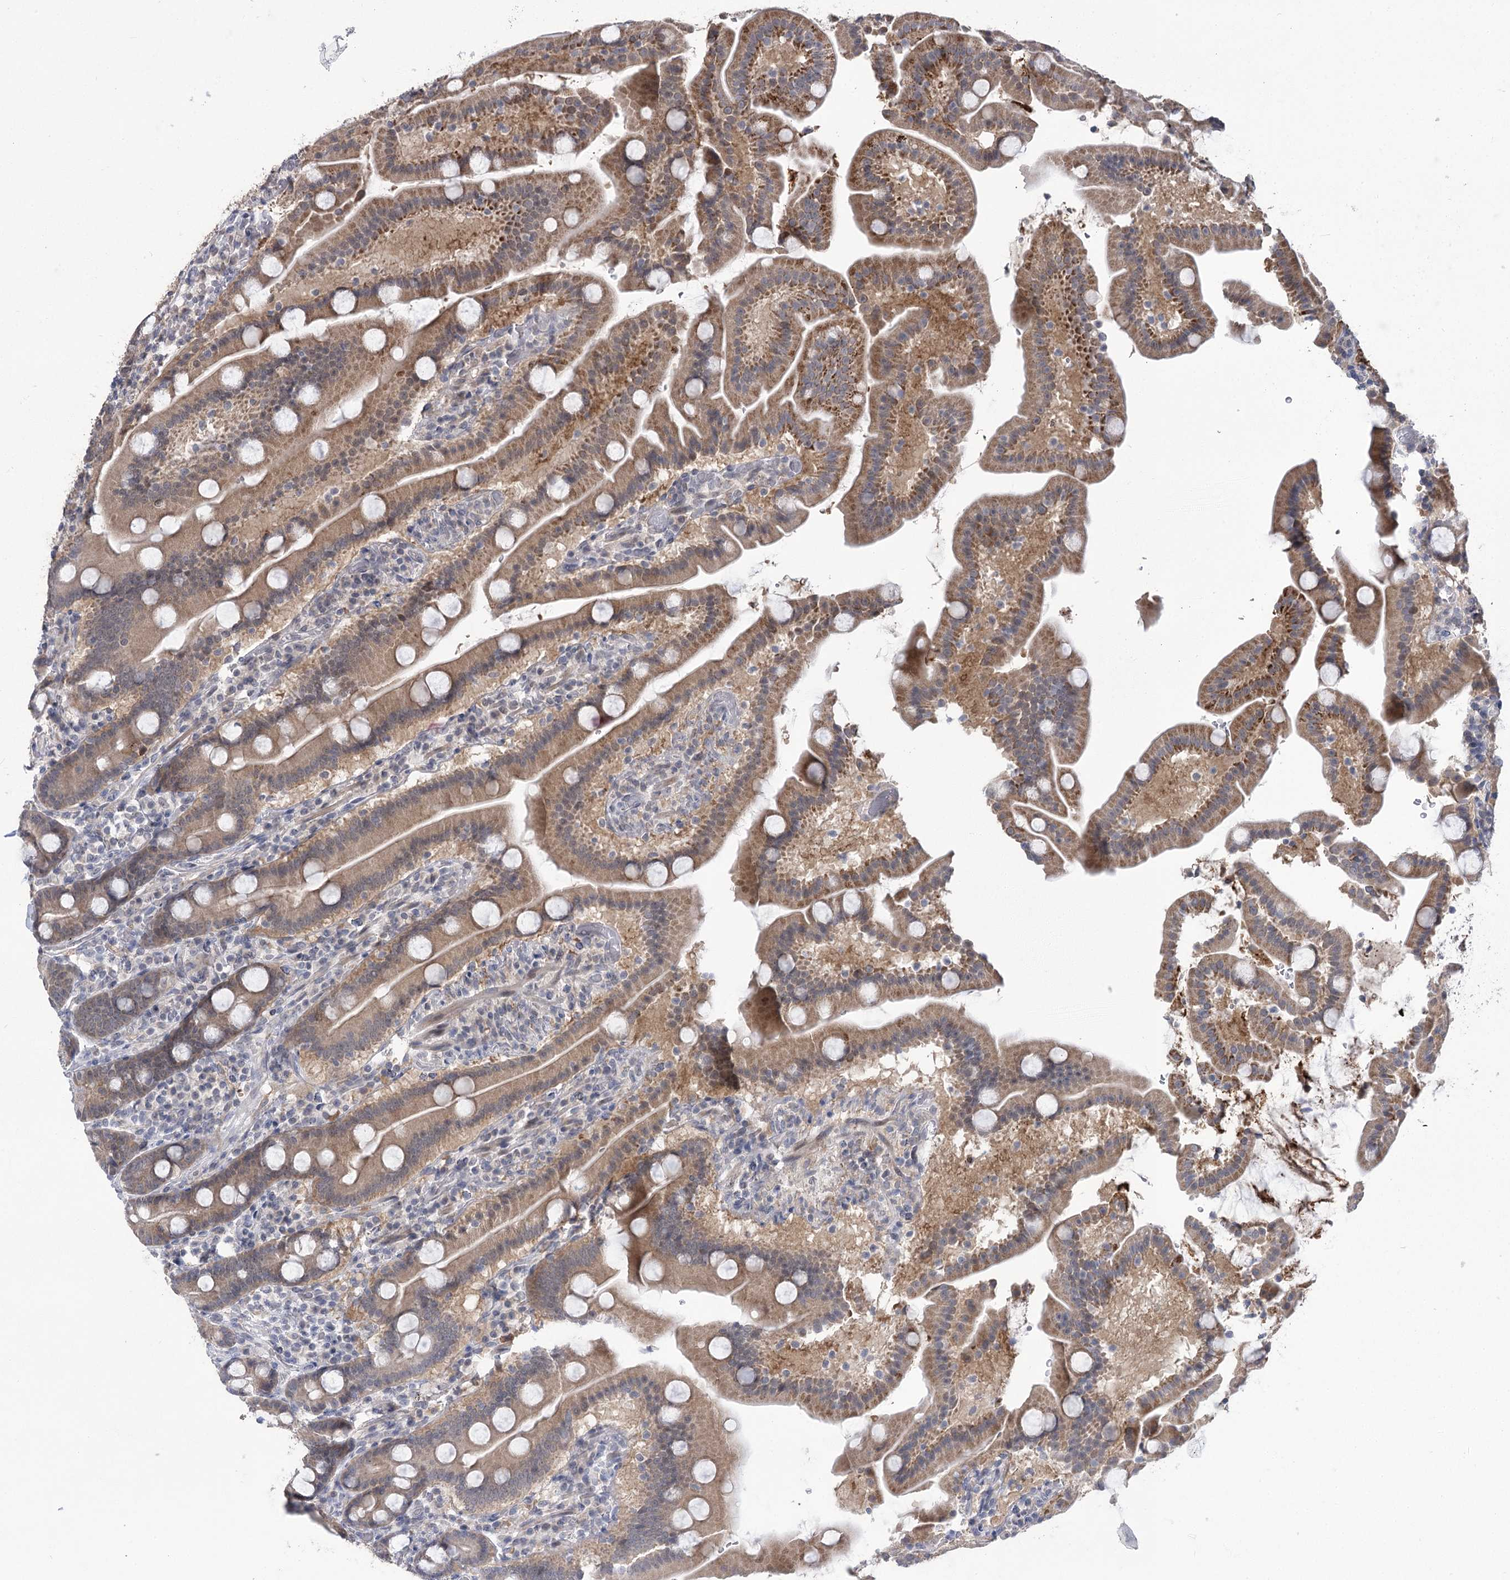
{"staining": {"intensity": "moderate", "quantity": "25%-75%", "location": "cytoplasmic/membranous"}, "tissue": "duodenum", "cell_type": "Glandular cells", "image_type": "normal", "snomed": [{"axis": "morphology", "description": "Normal tissue, NOS"}, {"axis": "topography", "description": "Duodenum"}], "caption": "Glandular cells demonstrate medium levels of moderate cytoplasmic/membranous staining in about 25%-75% of cells in benign human duodenum. Using DAB (brown) and hematoxylin (blue) stains, captured at high magnification using brightfield microscopy.", "gene": "PHYHIPL", "patient": {"sex": "male", "age": 55}}